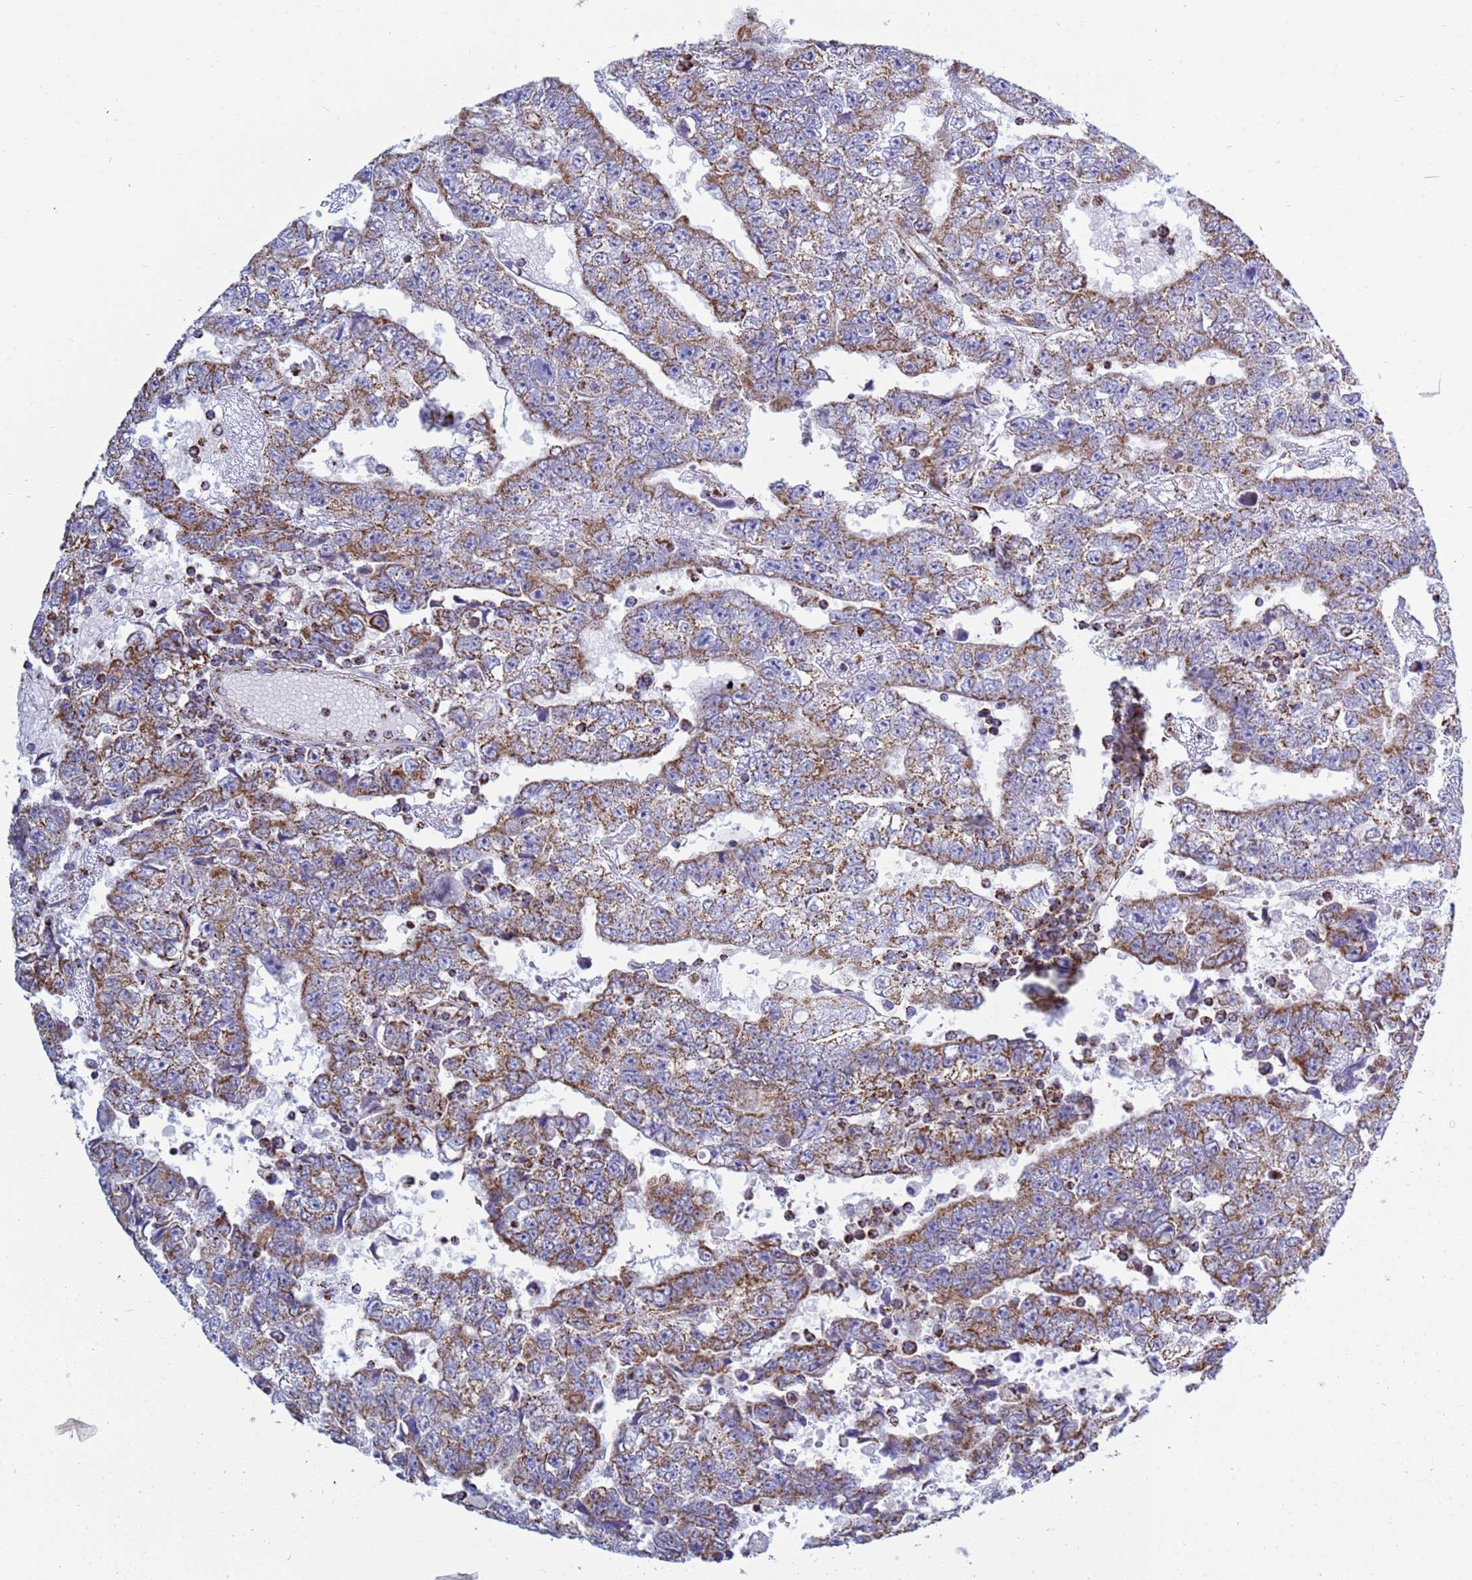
{"staining": {"intensity": "moderate", "quantity": "25%-75%", "location": "cytoplasmic/membranous"}, "tissue": "testis cancer", "cell_type": "Tumor cells", "image_type": "cancer", "snomed": [{"axis": "morphology", "description": "Carcinoma, Embryonal, NOS"}, {"axis": "topography", "description": "Testis"}], "caption": "Brown immunohistochemical staining in human testis embryonal carcinoma reveals moderate cytoplasmic/membranous staining in about 25%-75% of tumor cells.", "gene": "COQ4", "patient": {"sex": "male", "age": 25}}